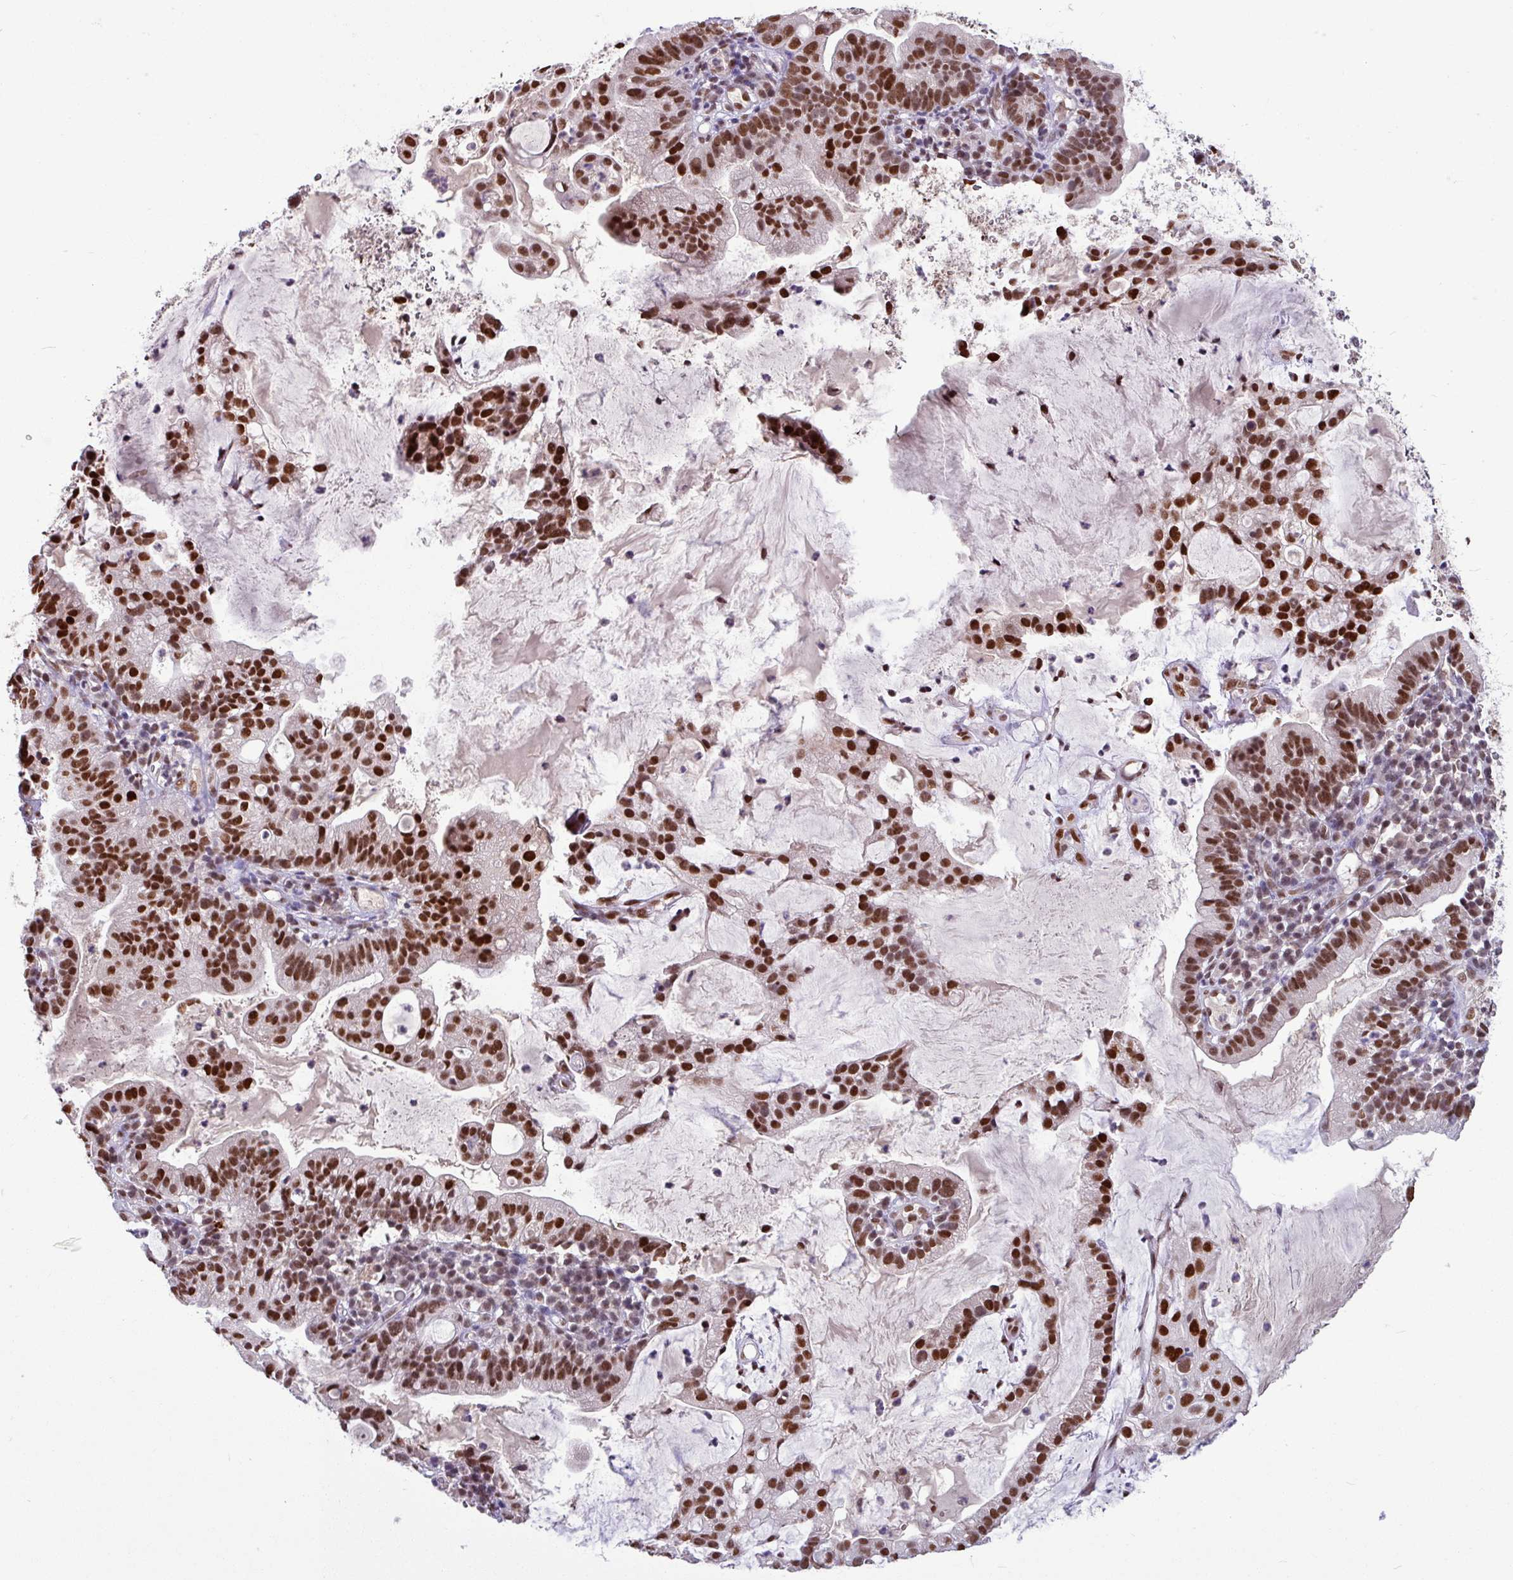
{"staining": {"intensity": "strong", "quantity": ">75%", "location": "nuclear"}, "tissue": "cervical cancer", "cell_type": "Tumor cells", "image_type": "cancer", "snomed": [{"axis": "morphology", "description": "Adenocarcinoma, NOS"}, {"axis": "topography", "description": "Cervix"}], "caption": "IHC histopathology image of human cervical cancer (adenocarcinoma) stained for a protein (brown), which displays high levels of strong nuclear positivity in about >75% of tumor cells.", "gene": "TDG", "patient": {"sex": "female", "age": 41}}